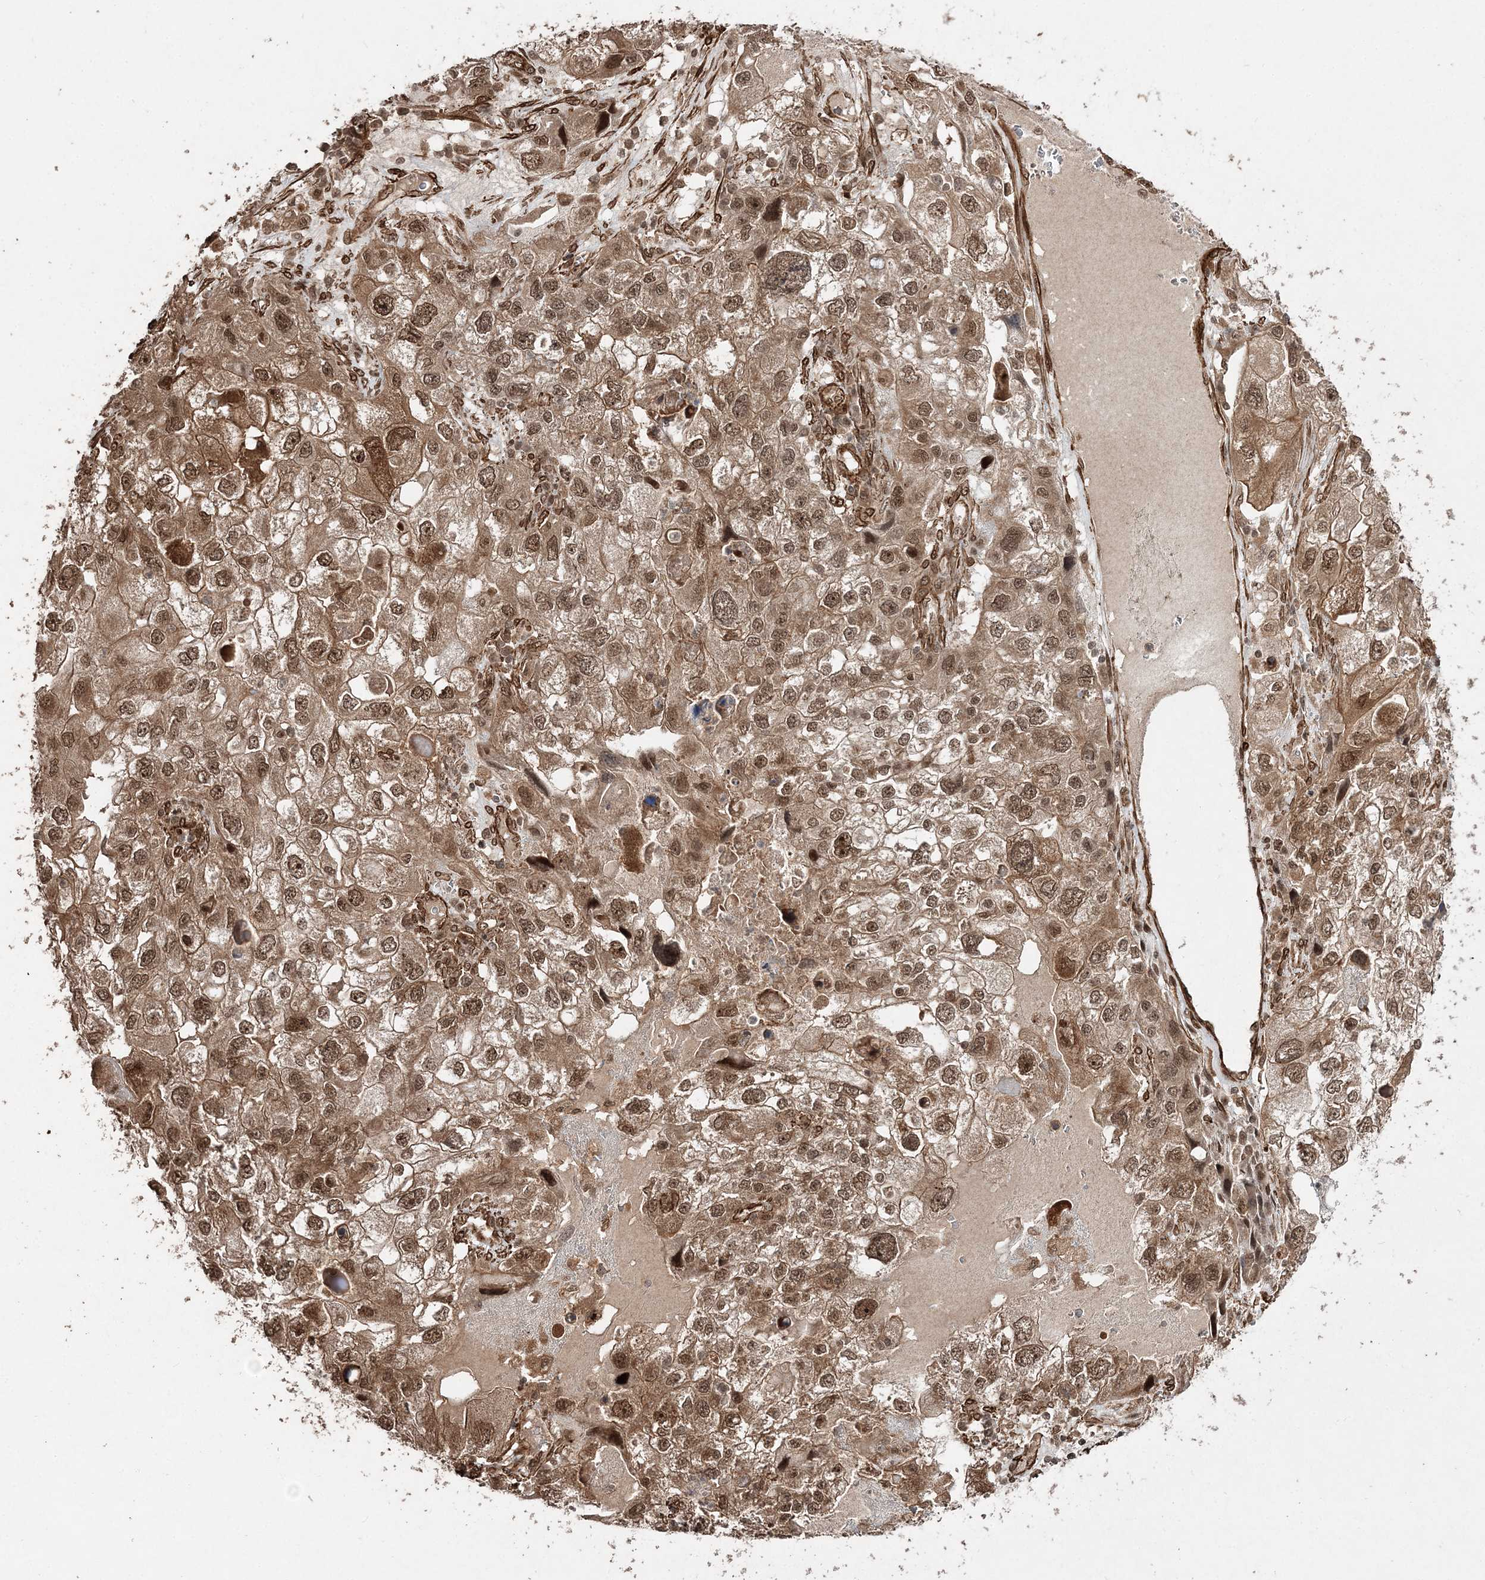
{"staining": {"intensity": "moderate", "quantity": ">75%", "location": "cytoplasmic/membranous,nuclear"}, "tissue": "endometrial cancer", "cell_type": "Tumor cells", "image_type": "cancer", "snomed": [{"axis": "morphology", "description": "Adenocarcinoma, NOS"}, {"axis": "topography", "description": "Endometrium"}], "caption": "An IHC photomicrograph of tumor tissue is shown. Protein staining in brown labels moderate cytoplasmic/membranous and nuclear positivity in endometrial adenocarcinoma within tumor cells.", "gene": "ETAA1", "patient": {"sex": "female", "age": 49}}